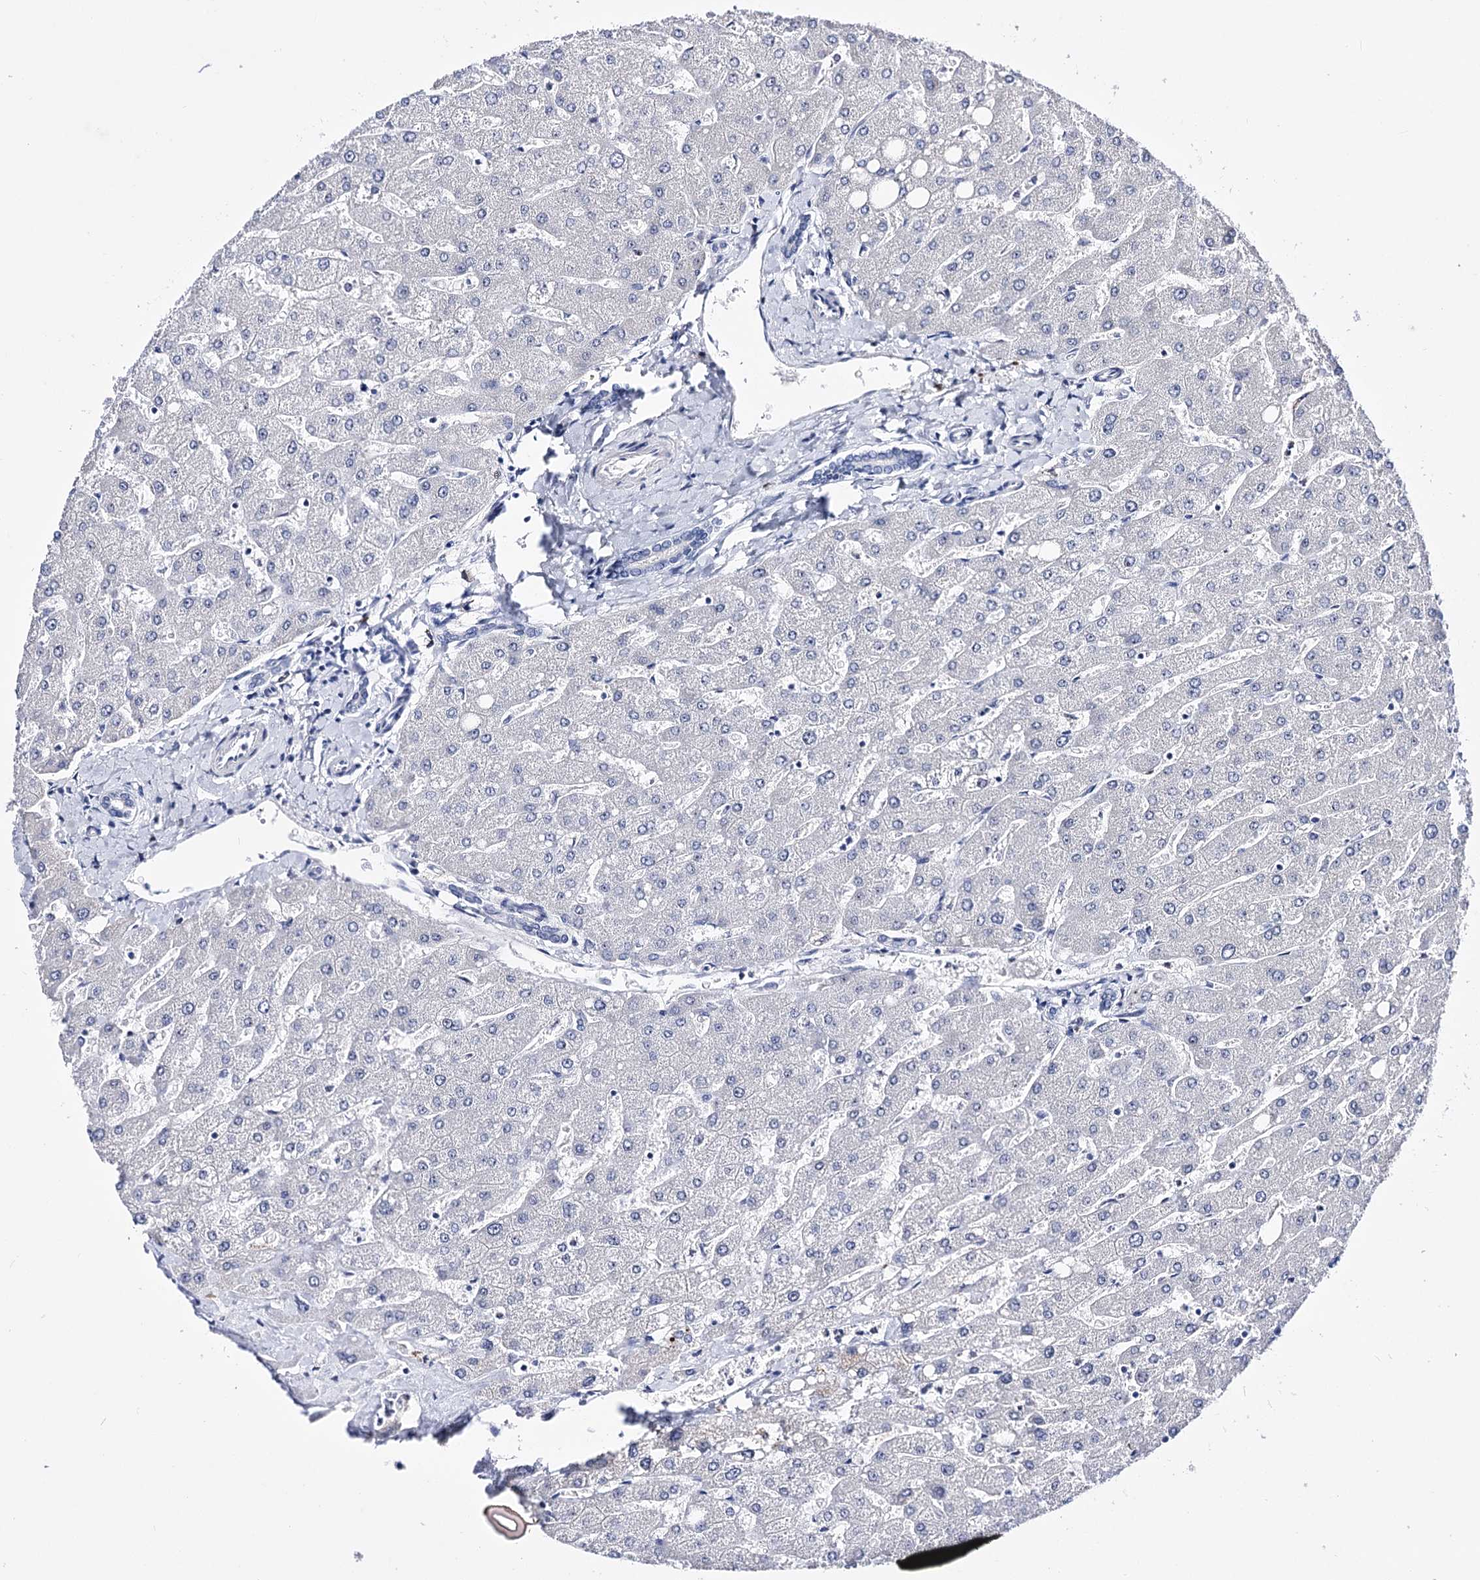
{"staining": {"intensity": "negative", "quantity": "none", "location": "none"}, "tissue": "liver", "cell_type": "Cholangiocytes", "image_type": "normal", "snomed": [{"axis": "morphology", "description": "Normal tissue, NOS"}, {"axis": "topography", "description": "Liver"}], "caption": "Protein analysis of unremarkable liver reveals no significant positivity in cholangiocytes. The staining was performed using DAB (3,3'-diaminobenzidine) to visualize the protein expression in brown, while the nuclei were stained in blue with hematoxylin (Magnification: 20x).", "gene": "PCGF5", "patient": {"sex": "male", "age": 55}}